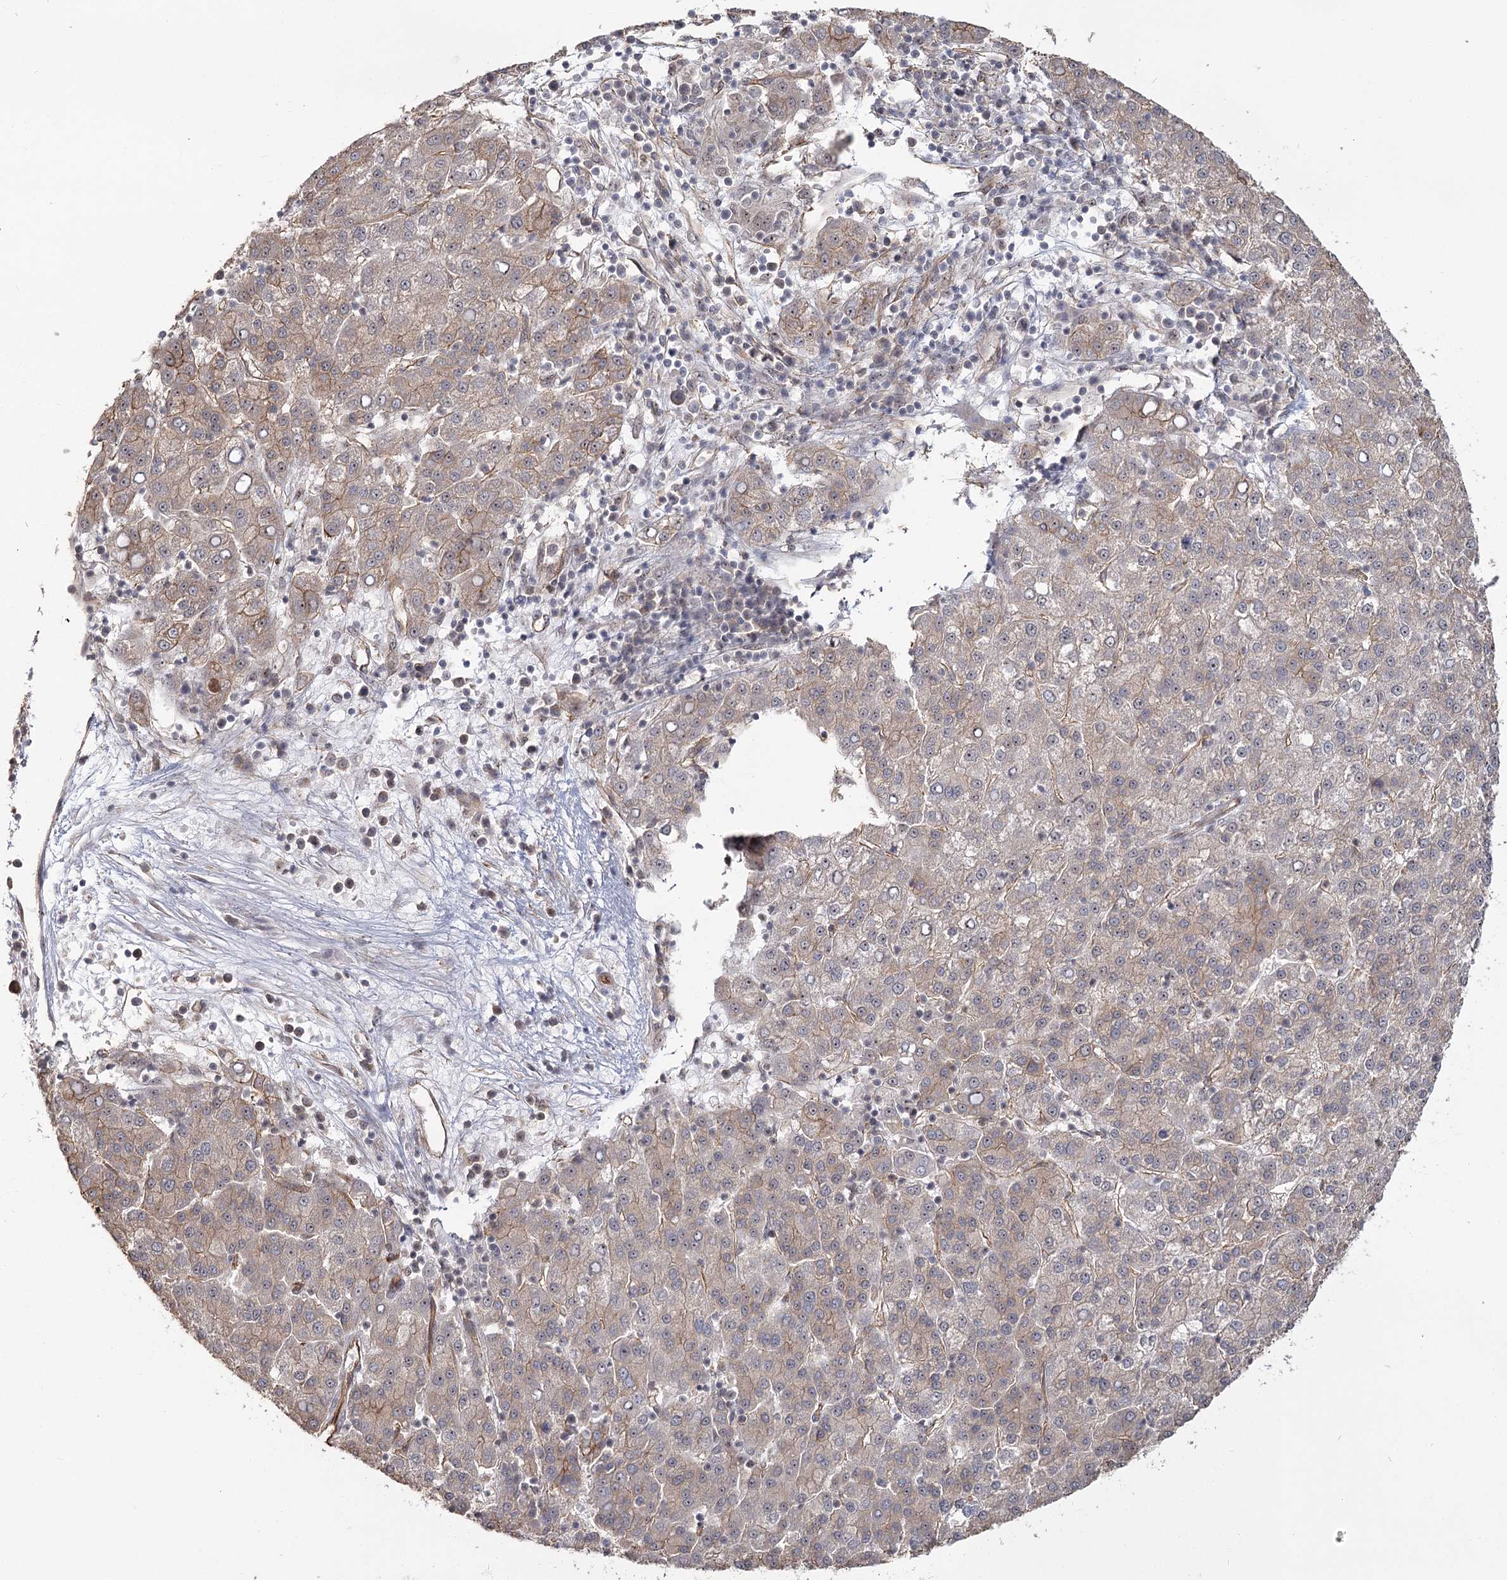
{"staining": {"intensity": "weak", "quantity": "25%-75%", "location": "cytoplasmic/membranous"}, "tissue": "liver cancer", "cell_type": "Tumor cells", "image_type": "cancer", "snomed": [{"axis": "morphology", "description": "Carcinoma, Hepatocellular, NOS"}, {"axis": "topography", "description": "Liver"}], "caption": "The immunohistochemical stain labels weak cytoplasmic/membranous staining in tumor cells of liver cancer (hepatocellular carcinoma) tissue. (IHC, brightfield microscopy, high magnification).", "gene": "RPP14", "patient": {"sex": "female", "age": 58}}